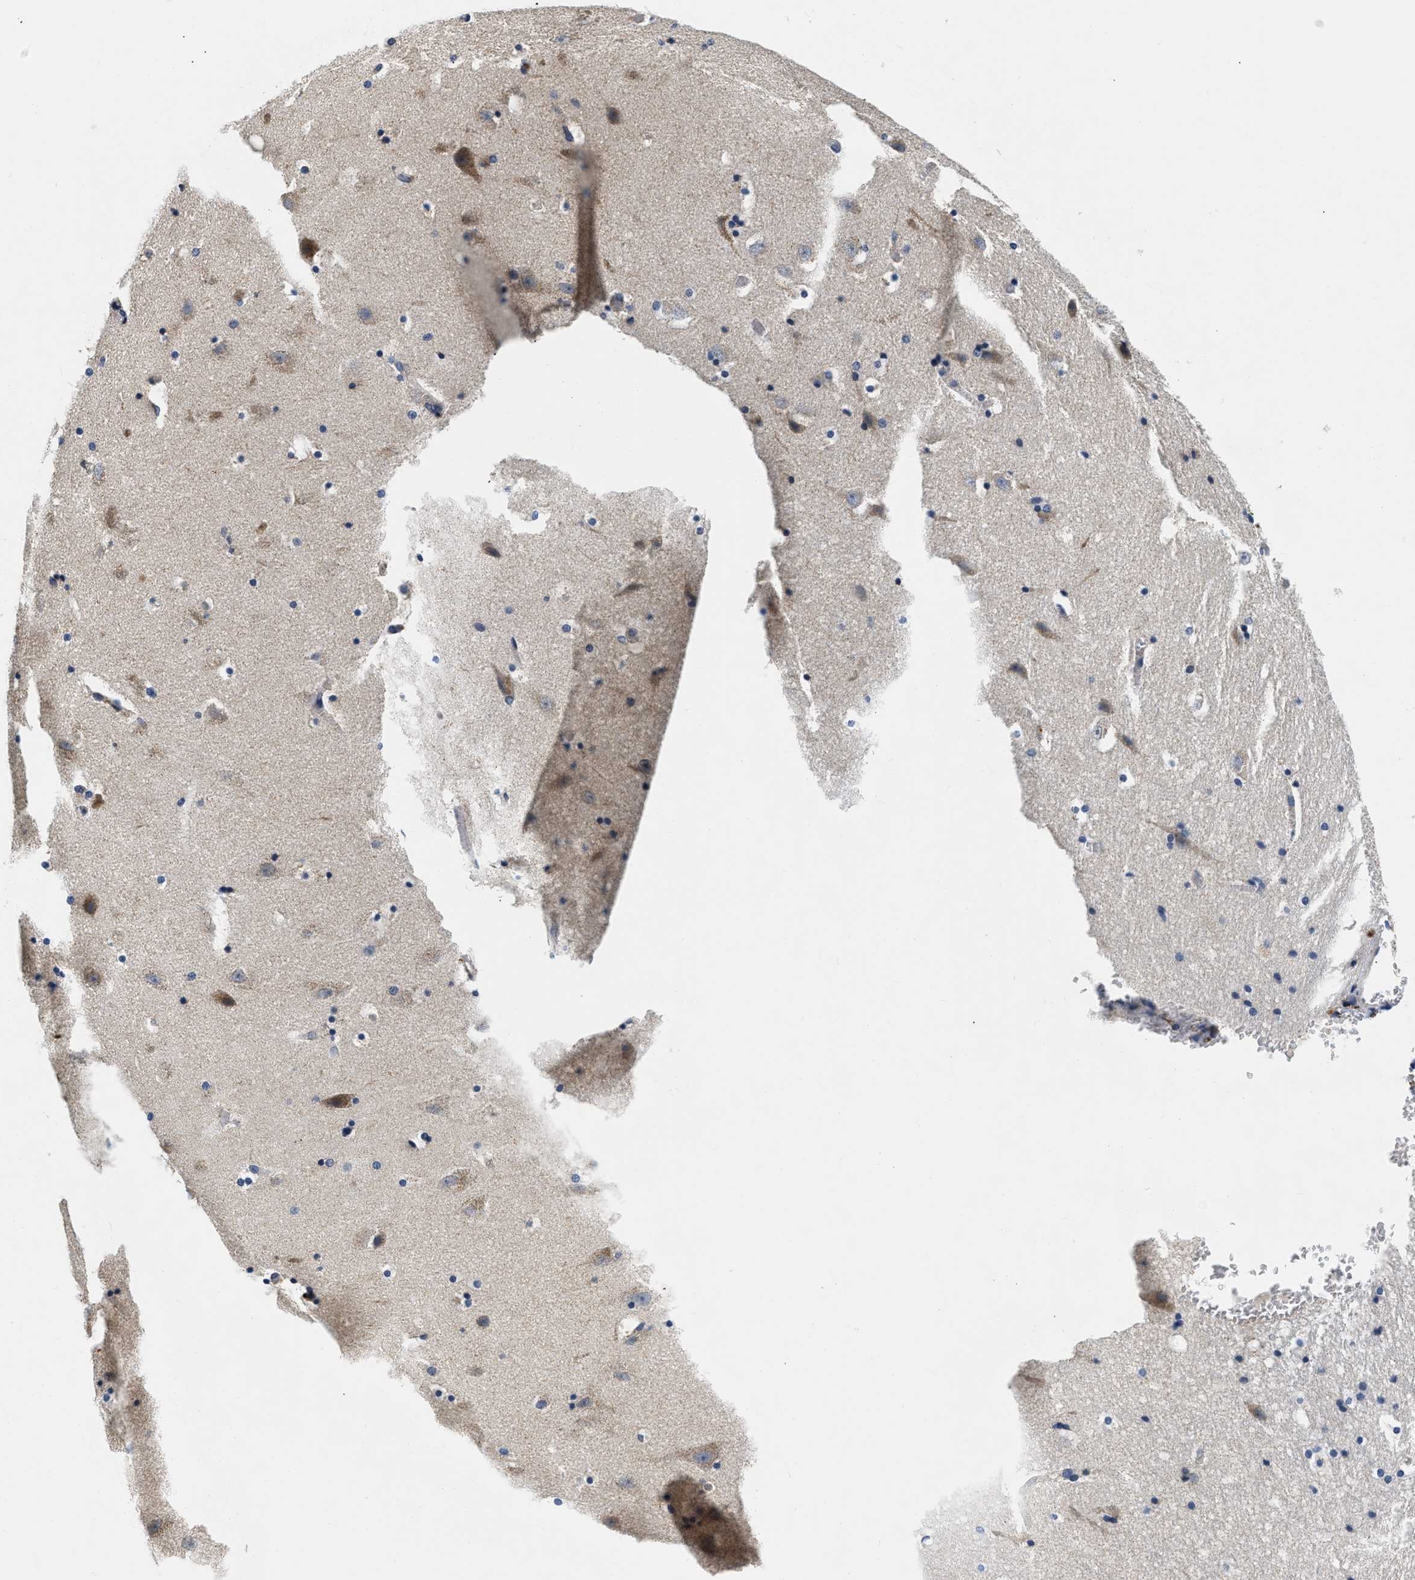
{"staining": {"intensity": "moderate", "quantity": "<25%", "location": "cytoplasmic/membranous"}, "tissue": "hippocampus", "cell_type": "Glial cells", "image_type": "normal", "snomed": [{"axis": "morphology", "description": "Normal tissue, NOS"}, {"axis": "topography", "description": "Hippocampus"}], "caption": "Glial cells reveal moderate cytoplasmic/membranous positivity in about <25% of cells in normal hippocampus. (brown staining indicates protein expression, while blue staining denotes nuclei).", "gene": "PDP1", "patient": {"sex": "male", "age": 45}}